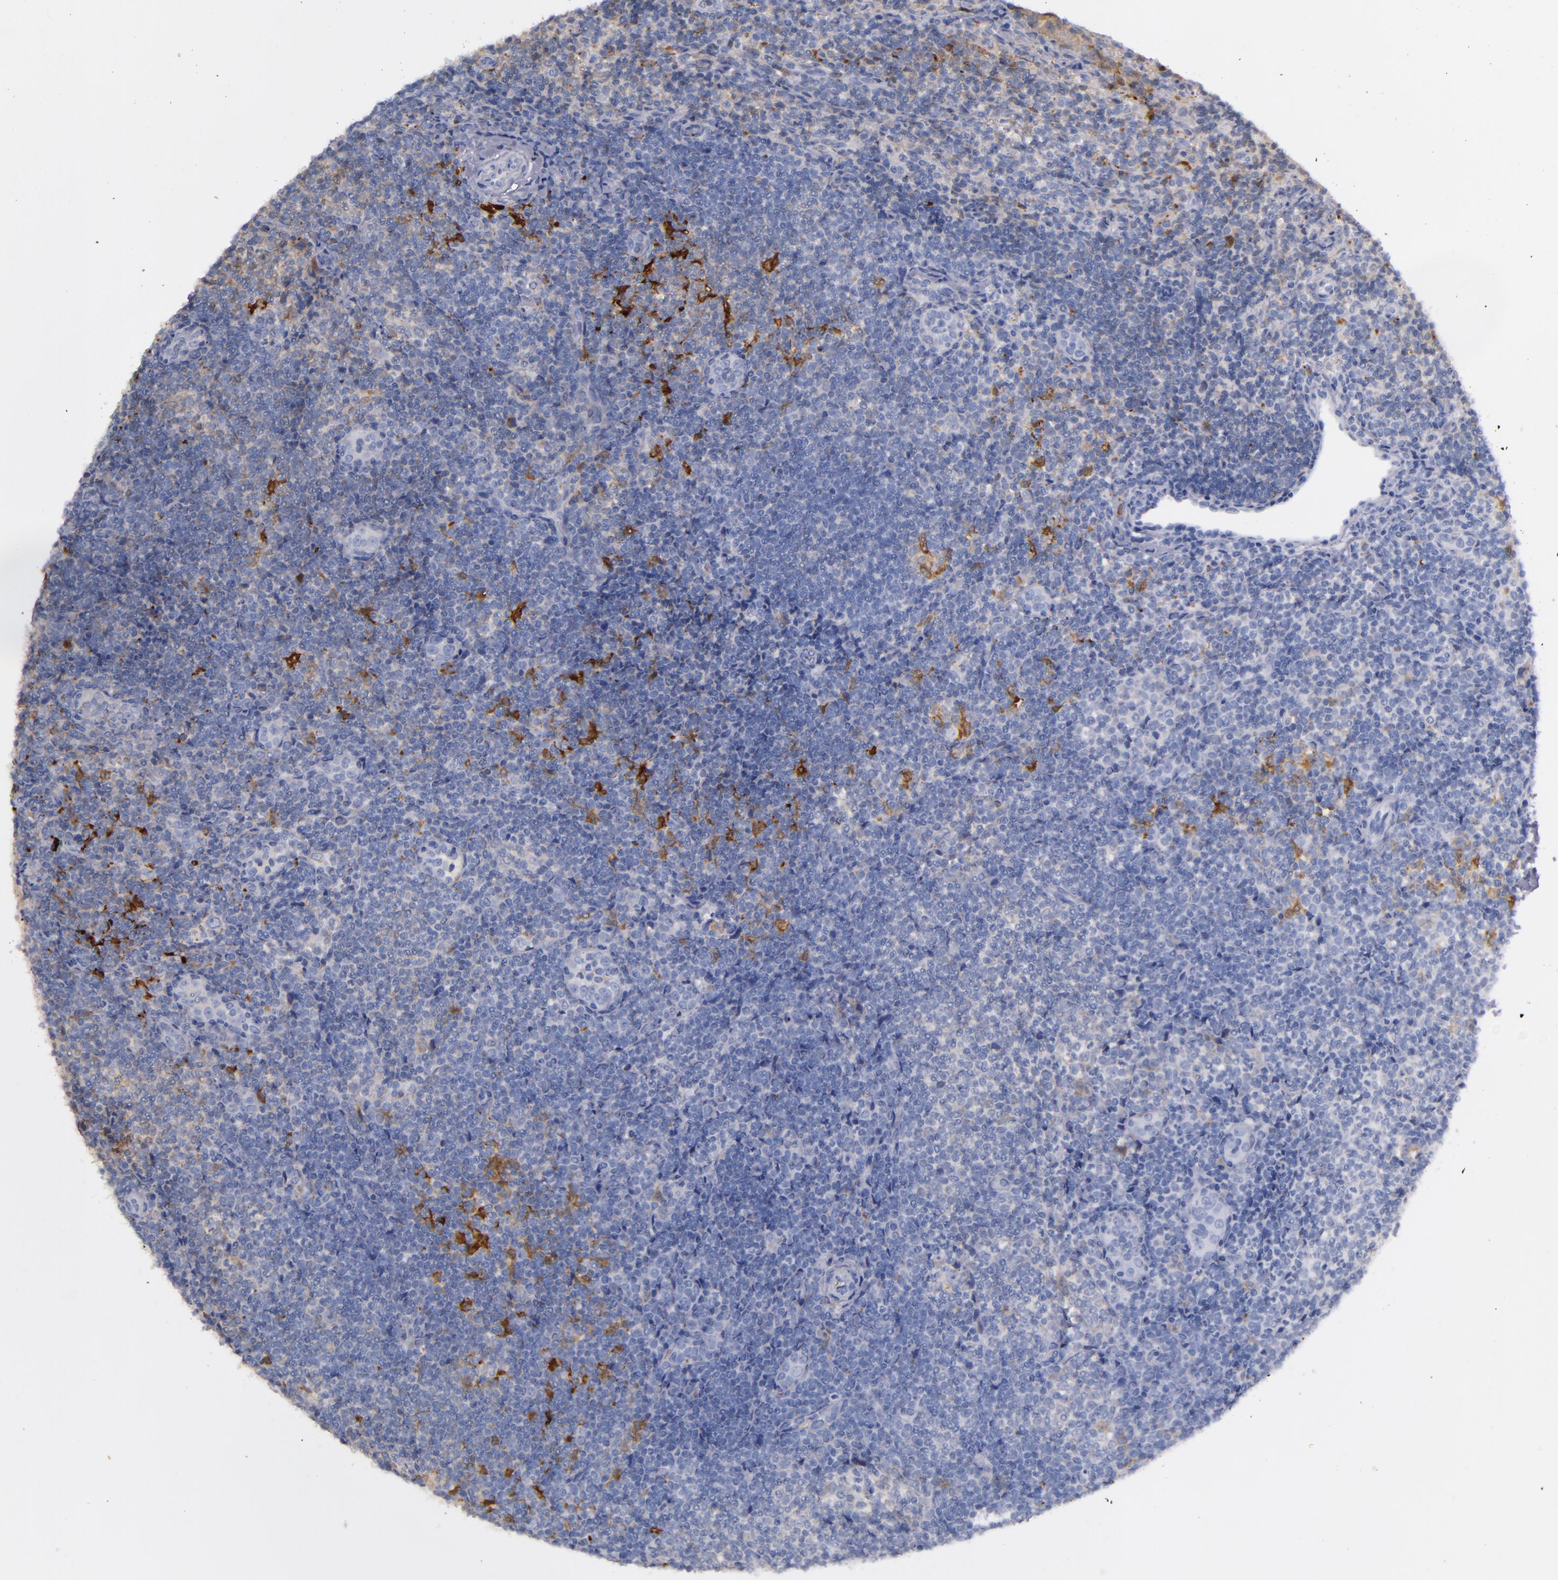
{"staining": {"intensity": "strong", "quantity": "<25%", "location": "cytoplasmic/membranous"}, "tissue": "lymphoma", "cell_type": "Tumor cells", "image_type": "cancer", "snomed": [{"axis": "morphology", "description": "Malignant lymphoma, non-Hodgkin's type, Low grade"}, {"axis": "topography", "description": "Lymph node"}], "caption": "High-power microscopy captured an IHC photomicrograph of low-grade malignant lymphoma, non-Hodgkin's type, revealing strong cytoplasmic/membranous staining in approximately <25% of tumor cells.", "gene": "TRAF1", "patient": {"sex": "female", "age": 76}}